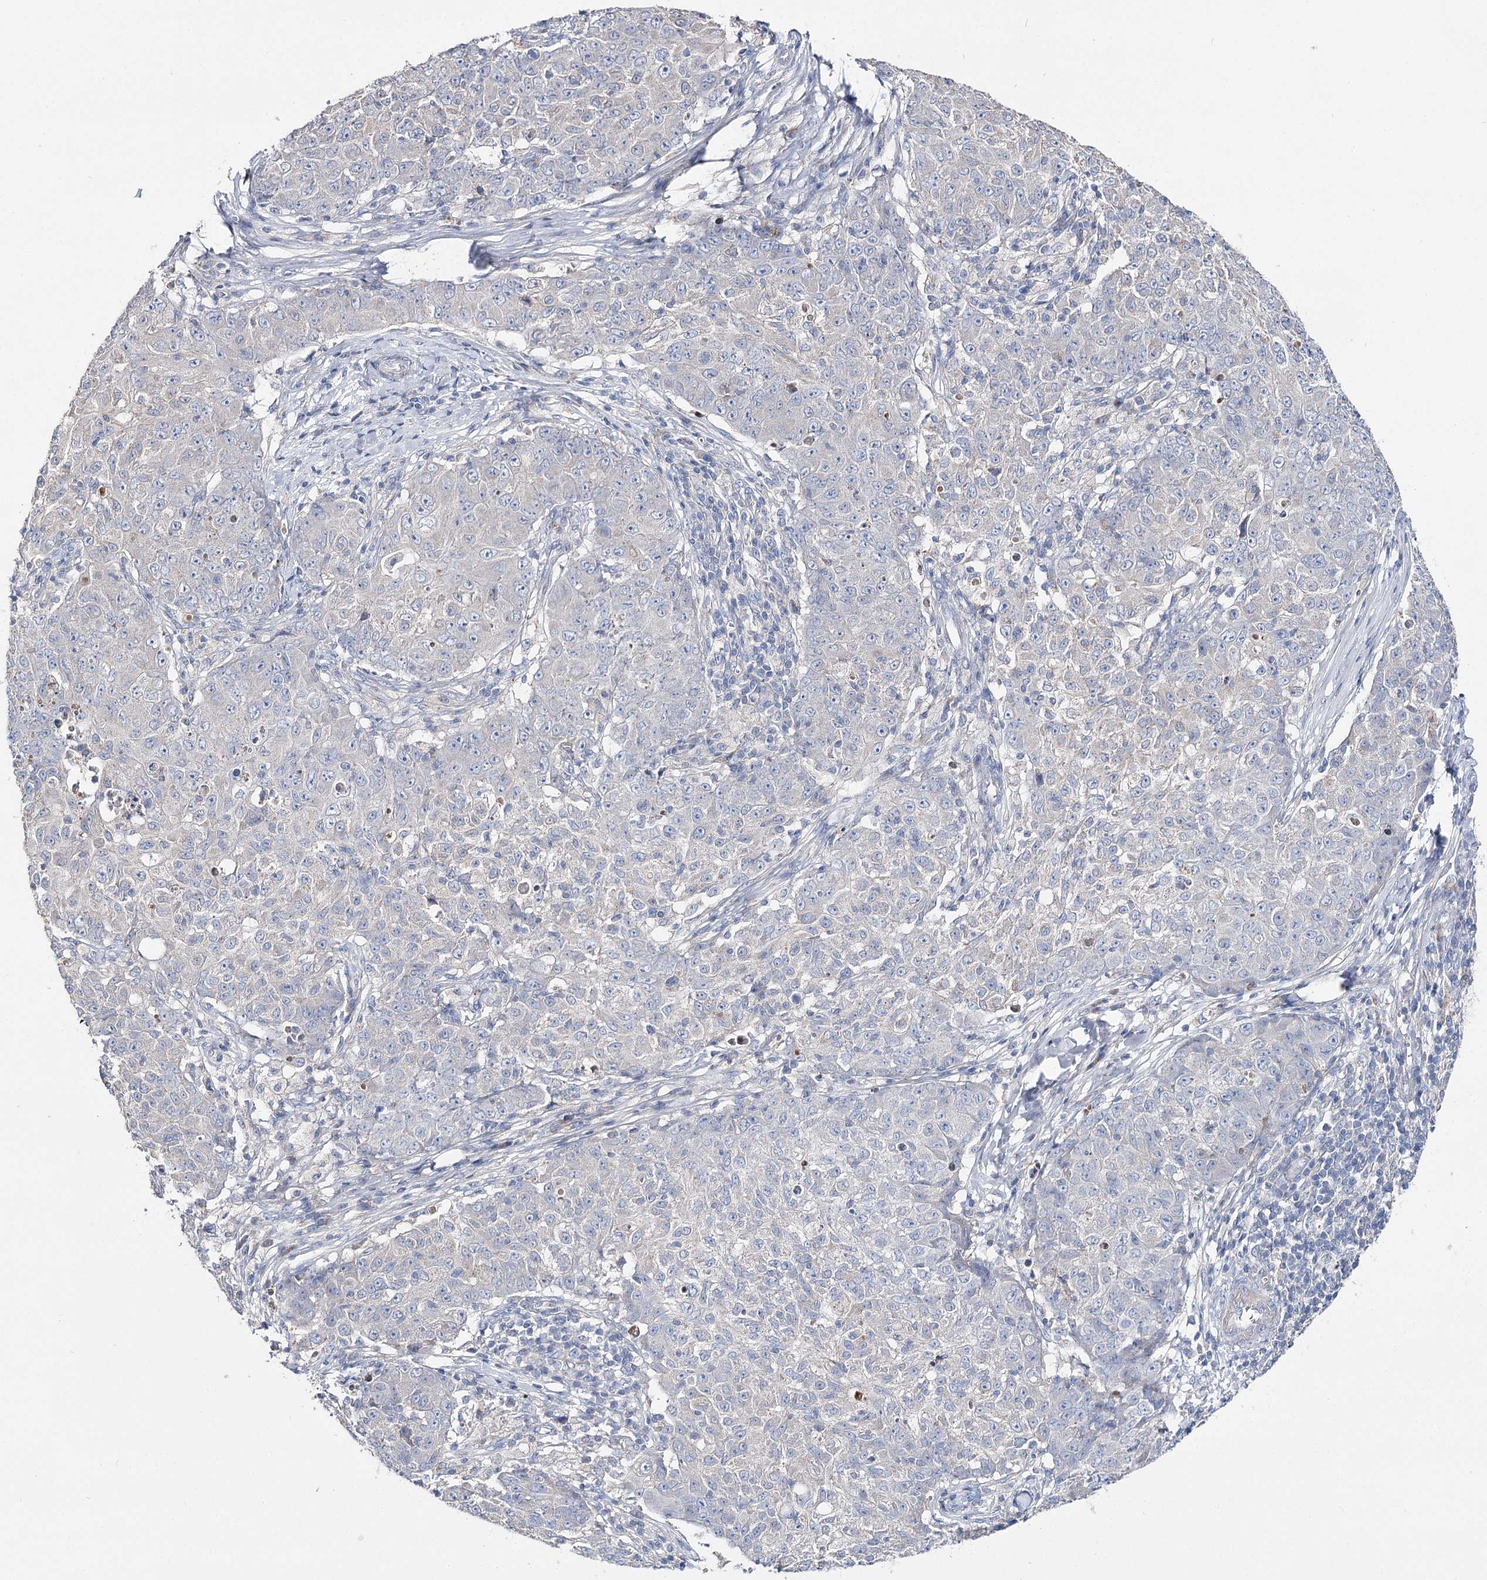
{"staining": {"intensity": "negative", "quantity": "none", "location": "none"}, "tissue": "ovarian cancer", "cell_type": "Tumor cells", "image_type": "cancer", "snomed": [{"axis": "morphology", "description": "Carcinoma, endometroid"}, {"axis": "topography", "description": "Ovary"}], "caption": "This is an immunohistochemistry photomicrograph of ovarian cancer. There is no staining in tumor cells.", "gene": "NRAP", "patient": {"sex": "female", "age": 42}}